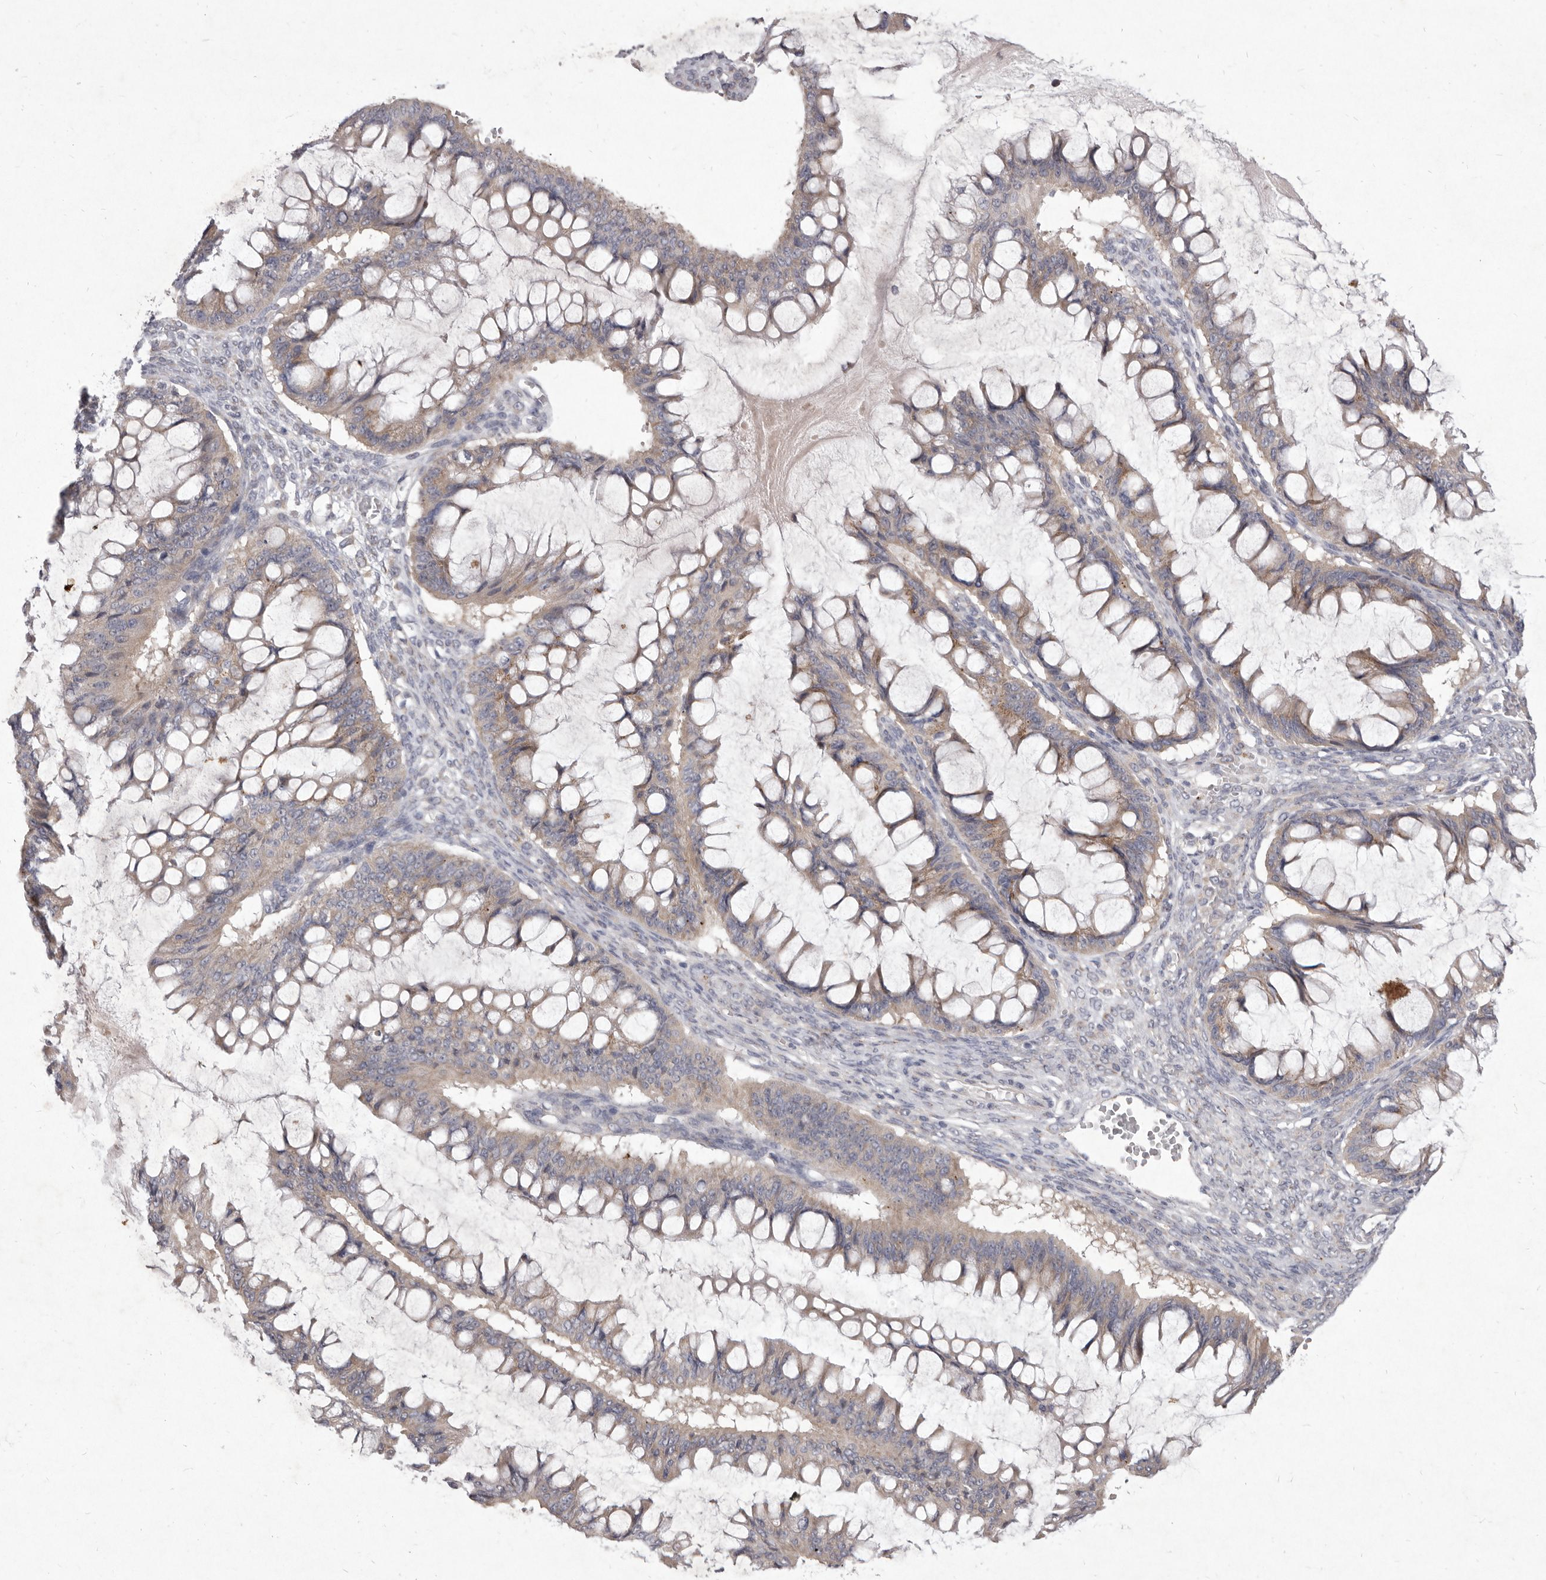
{"staining": {"intensity": "weak", "quantity": ">75%", "location": "cytoplasmic/membranous"}, "tissue": "ovarian cancer", "cell_type": "Tumor cells", "image_type": "cancer", "snomed": [{"axis": "morphology", "description": "Cystadenocarcinoma, mucinous, NOS"}, {"axis": "topography", "description": "Ovary"}], "caption": "Immunohistochemical staining of human mucinous cystadenocarcinoma (ovarian) demonstrates low levels of weak cytoplasmic/membranous protein expression in approximately >75% of tumor cells. The staining was performed using DAB (3,3'-diaminobenzidine) to visualize the protein expression in brown, while the nuclei were stained in blue with hematoxylin (Magnification: 20x).", "gene": "P2RX6", "patient": {"sex": "female", "age": 73}}